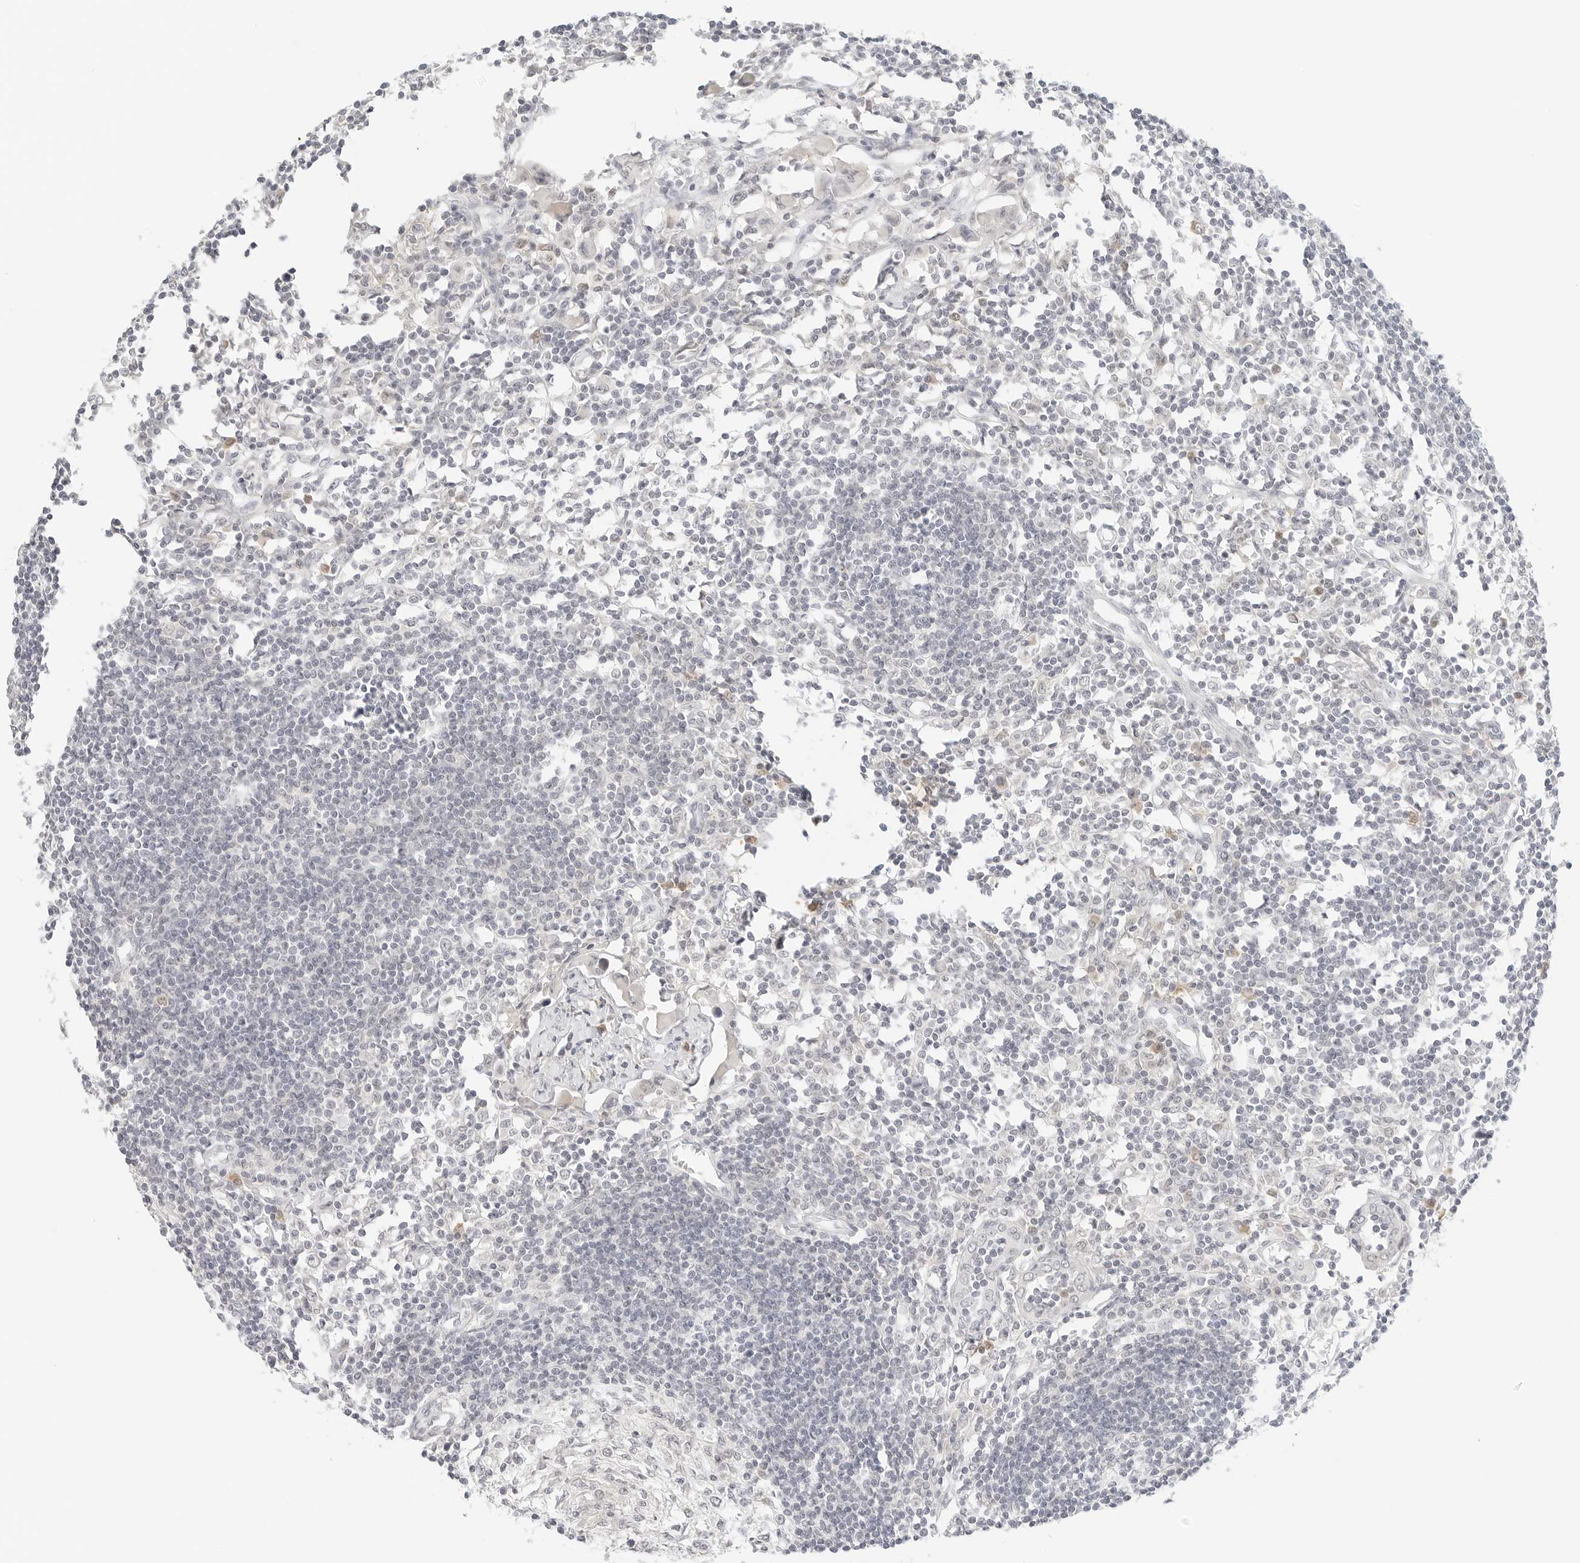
{"staining": {"intensity": "negative", "quantity": "none", "location": "none"}, "tissue": "lymph node", "cell_type": "Germinal center cells", "image_type": "normal", "snomed": [{"axis": "morphology", "description": "Normal tissue, NOS"}, {"axis": "morphology", "description": "Malignant melanoma, Metastatic site"}, {"axis": "topography", "description": "Lymph node"}], "caption": "An immunohistochemistry (IHC) micrograph of normal lymph node is shown. There is no staining in germinal center cells of lymph node.", "gene": "NEO1", "patient": {"sex": "male", "age": 41}}